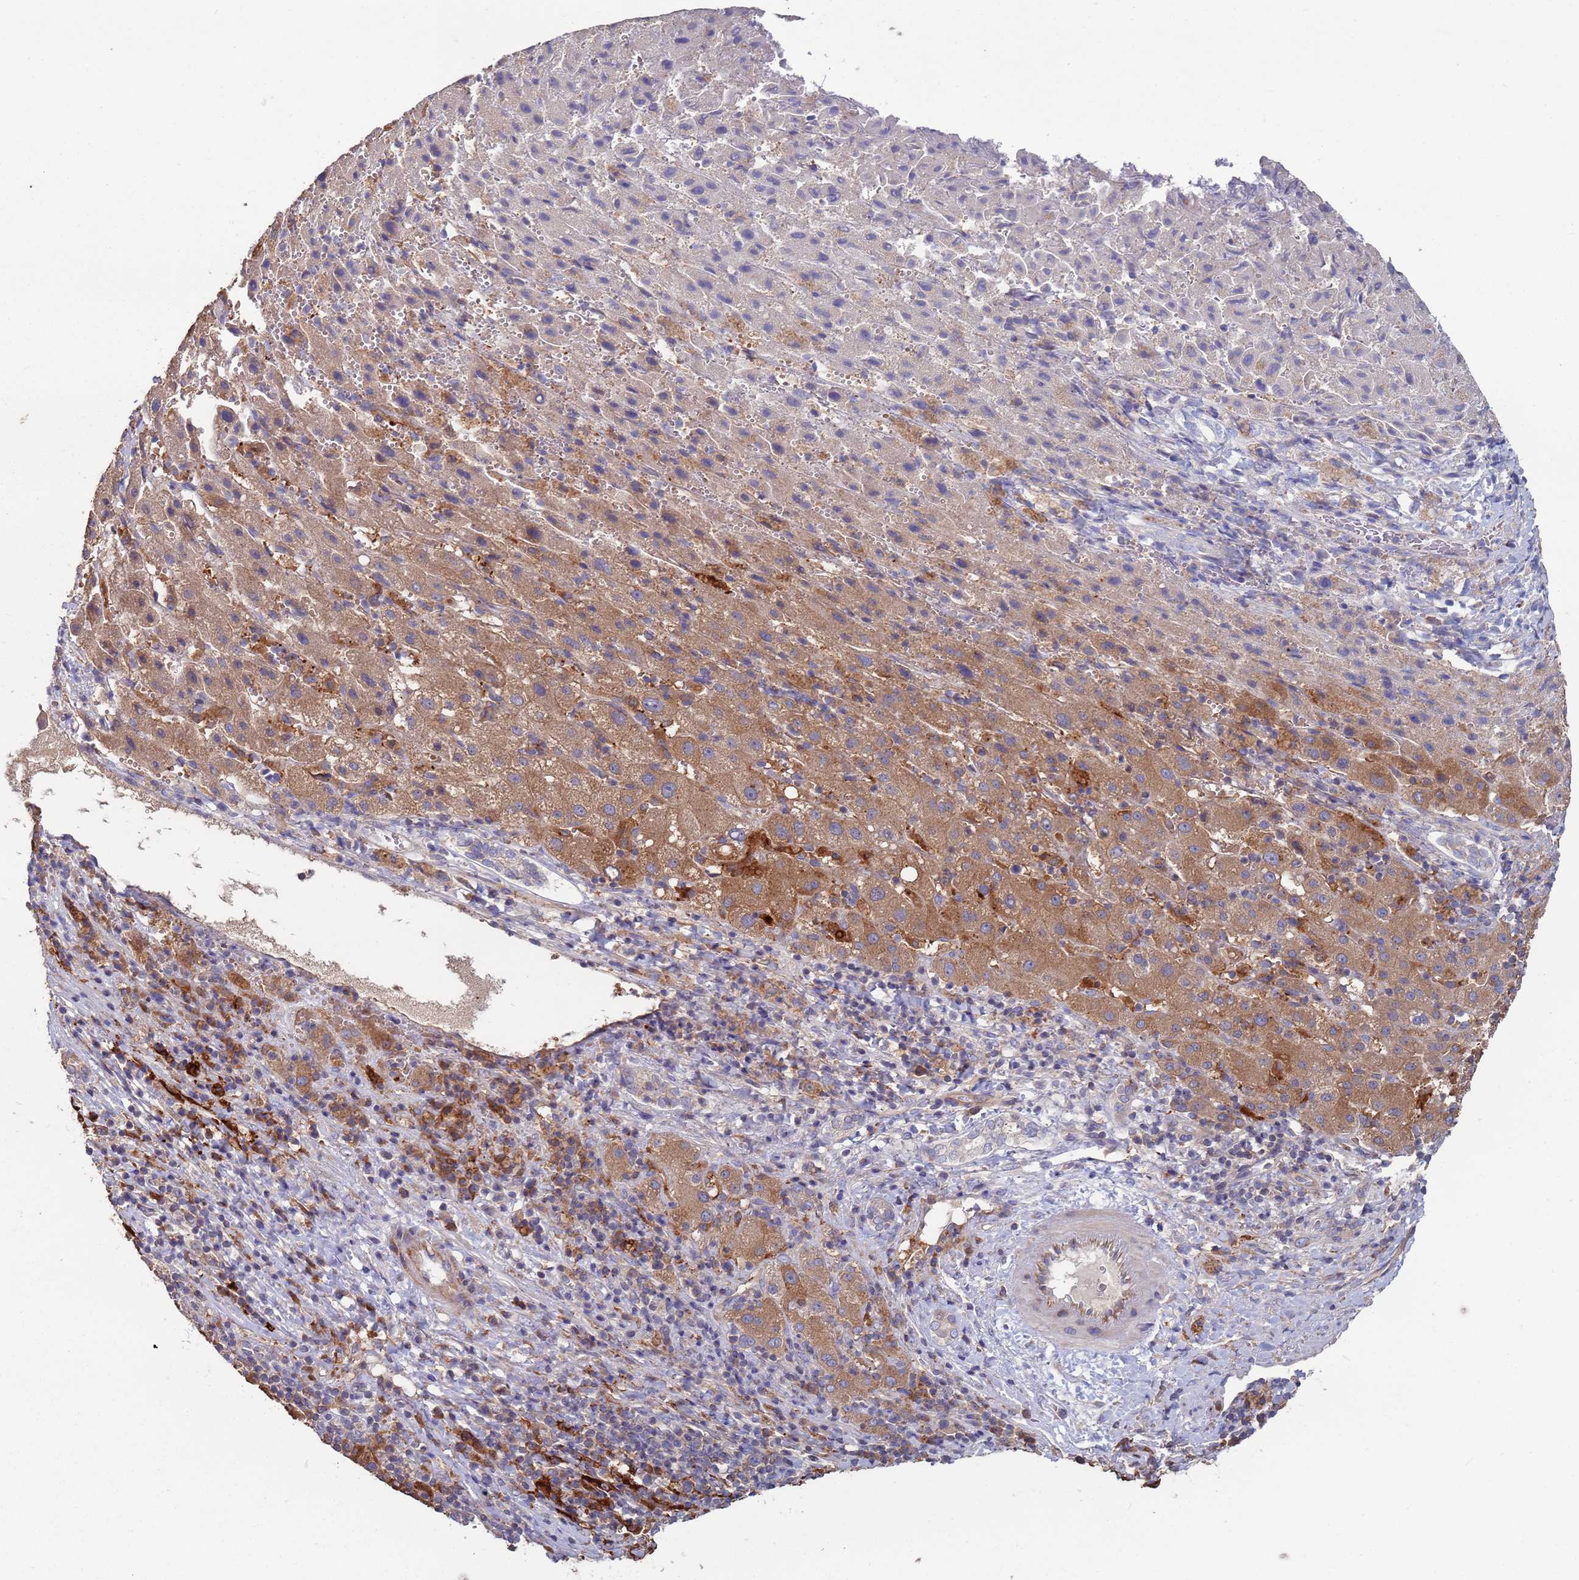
{"staining": {"intensity": "moderate", "quantity": ">75%", "location": "cytoplasmic/membranous"}, "tissue": "liver cancer", "cell_type": "Tumor cells", "image_type": "cancer", "snomed": [{"axis": "morphology", "description": "Carcinoma, Hepatocellular, NOS"}, {"axis": "topography", "description": "Liver"}], "caption": "A micrograph of hepatocellular carcinoma (liver) stained for a protein shows moderate cytoplasmic/membranous brown staining in tumor cells. (DAB IHC with brightfield microscopy, high magnification).", "gene": "MALRD1", "patient": {"sex": "female", "age": 58}}